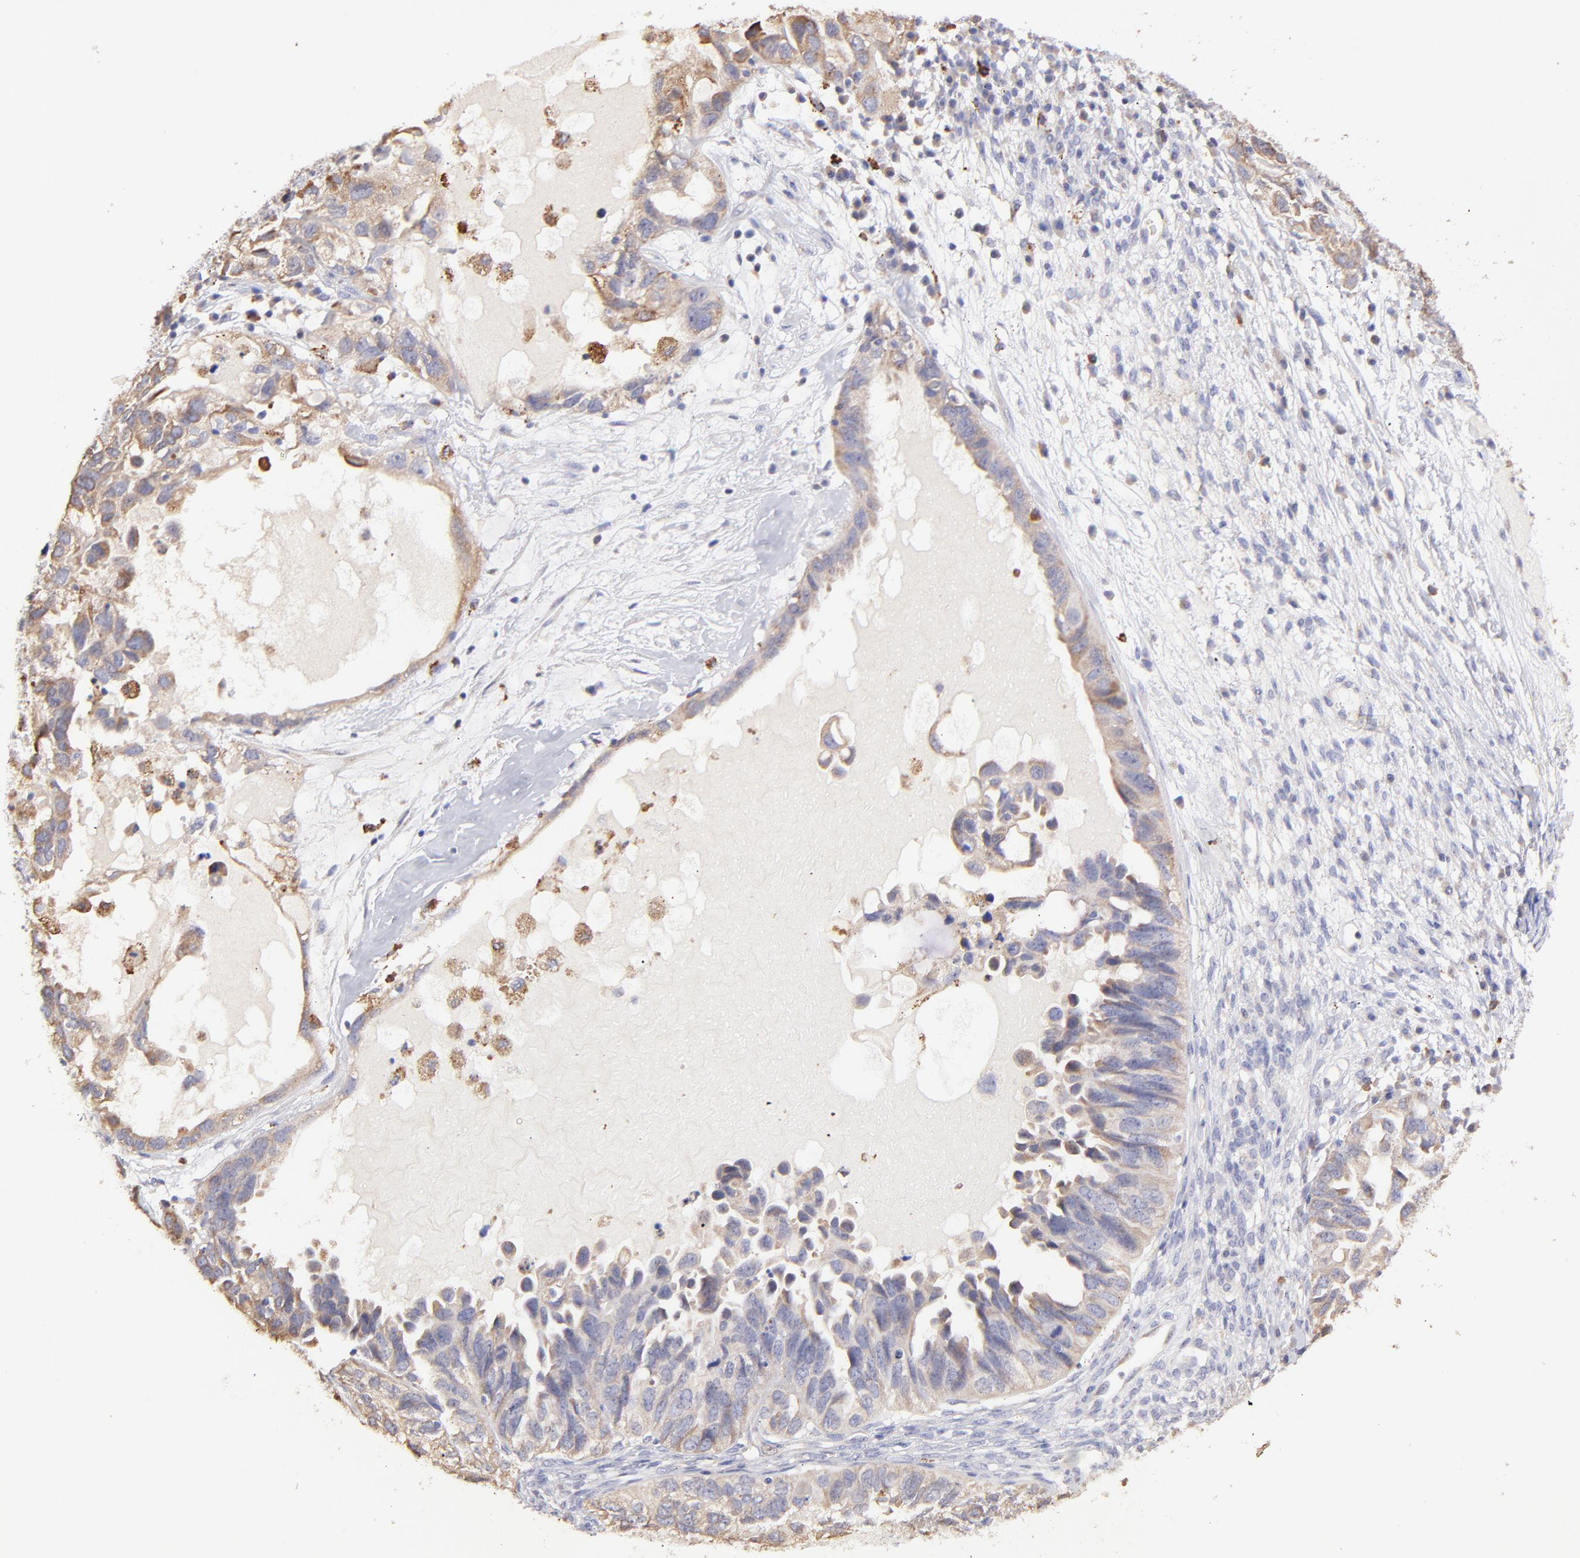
{"staining": {"intensity": "weak", "quantity": ">75%", "location": "cytoplasmic/membranous"}, "tissue": "ovarian cancer", "cell_type": "Tumor cells", "image_type": "cancer", "snomed": [{"axis": "morphology", "description": "Cystadenocarcinoma, serous, NOS"}, {"axis": "topography", "description": "Ovary"}], "caption": "Human ovarian cancer (serous cystadenocarcinoma) stained with a brown dye reveals weak cytoplasmic/membranous positive expression in about >75% of tumor cells.", "gene": "GCSAM", "patient": {"sex": "female", "age": 82}}